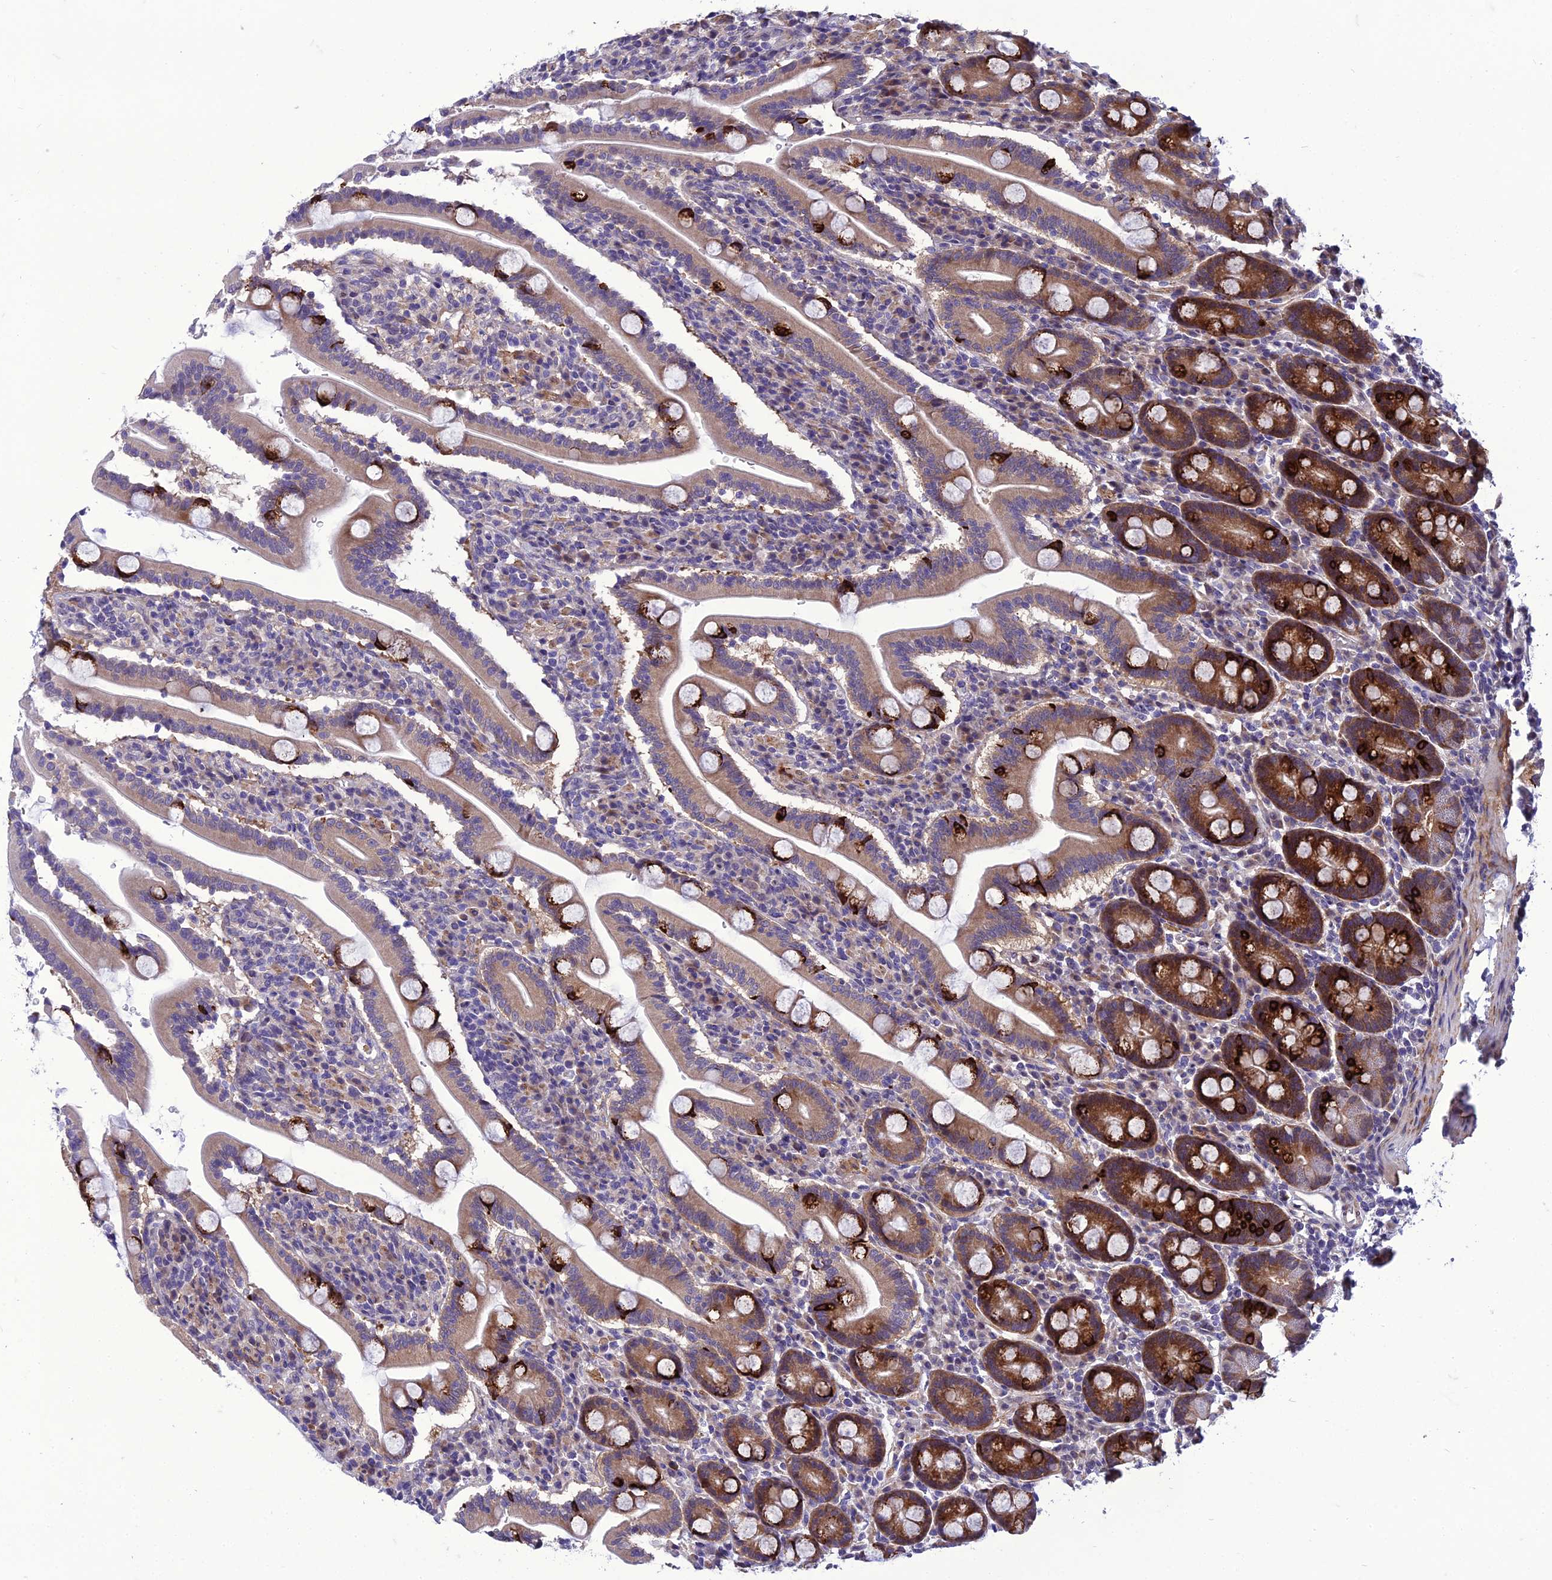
{"staining": {"intensity": "strong", "quantity": "25%-75%", "location": "cytoplasmic/membranous"}, "tissue": "duodenum", "cell_type": "Glandular cells", "image_type": "normal", "snomed": [{"axis": "morphology", "description": "Normal tissue, NOS"}, {"axis": "topography", "description": "Duodenum"}], "caption": "Glandular cells demonstrate high levels of strong cytoplasmic/membranous positivity in about 25%-75% of cells in benign duodenum. (IHC, brightfield microscopy, high magnification).", "gene": "GAB4", "patient": {"sex": "male", "age": 35}}